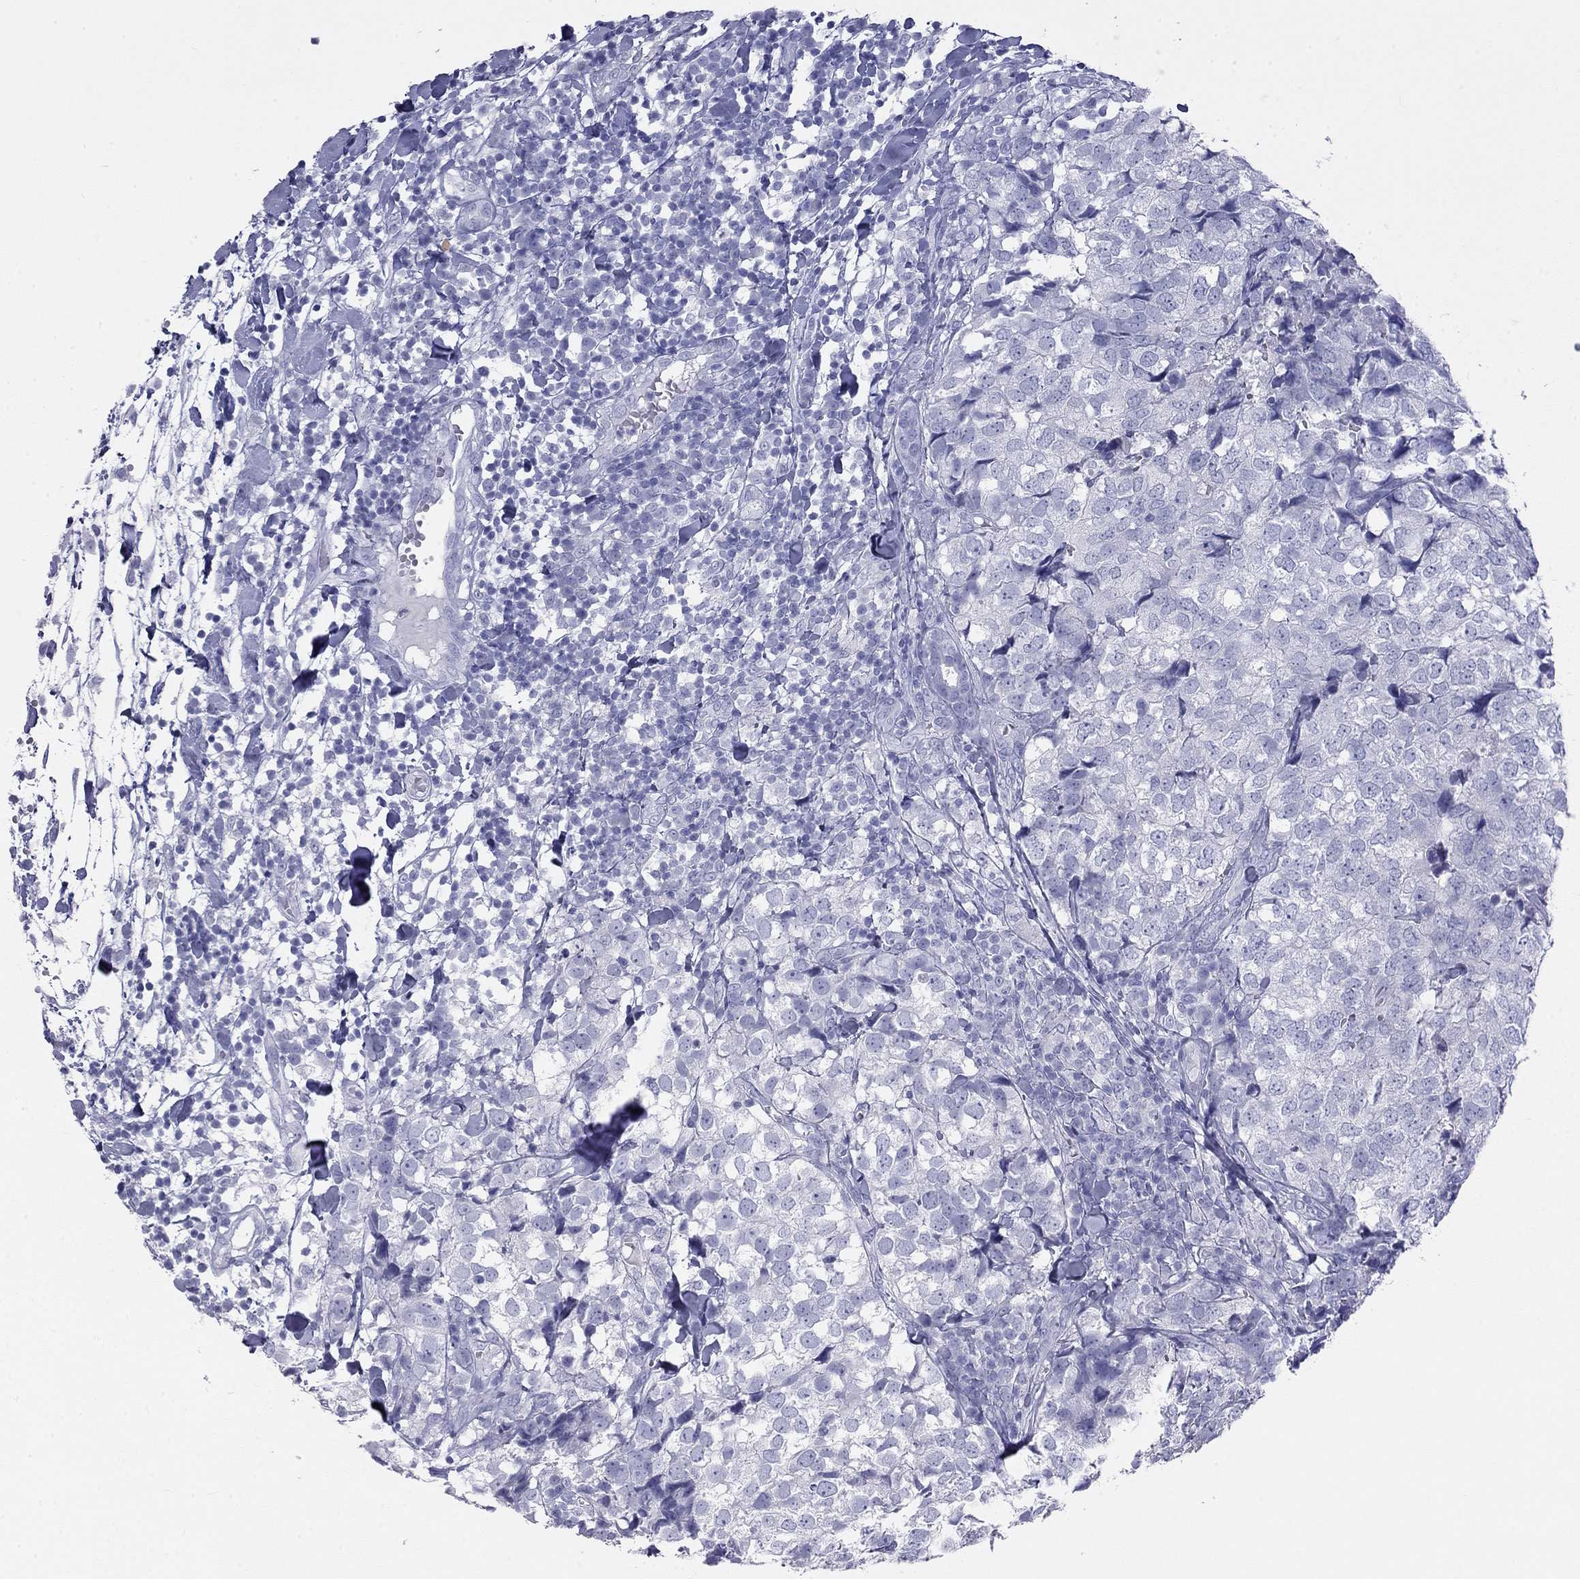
{"staining": {"intensity": "negative", "quantity": "none", "location": "none"}, "tissue": "breast cancer", "cell_type": "Tumor cells", "image_type": "cancer", "snomed": [{"axis": "morphology", "description": "Duct carcinoma"}, {"axis": "topography", "description": "Breast"}], "caption": "The histopathology image demonstrates no staining of tumor cells in invasive ductal carcinoma (breast).", "gene": "KLRG1", "patient": {"sex": "female", "age": 30}}